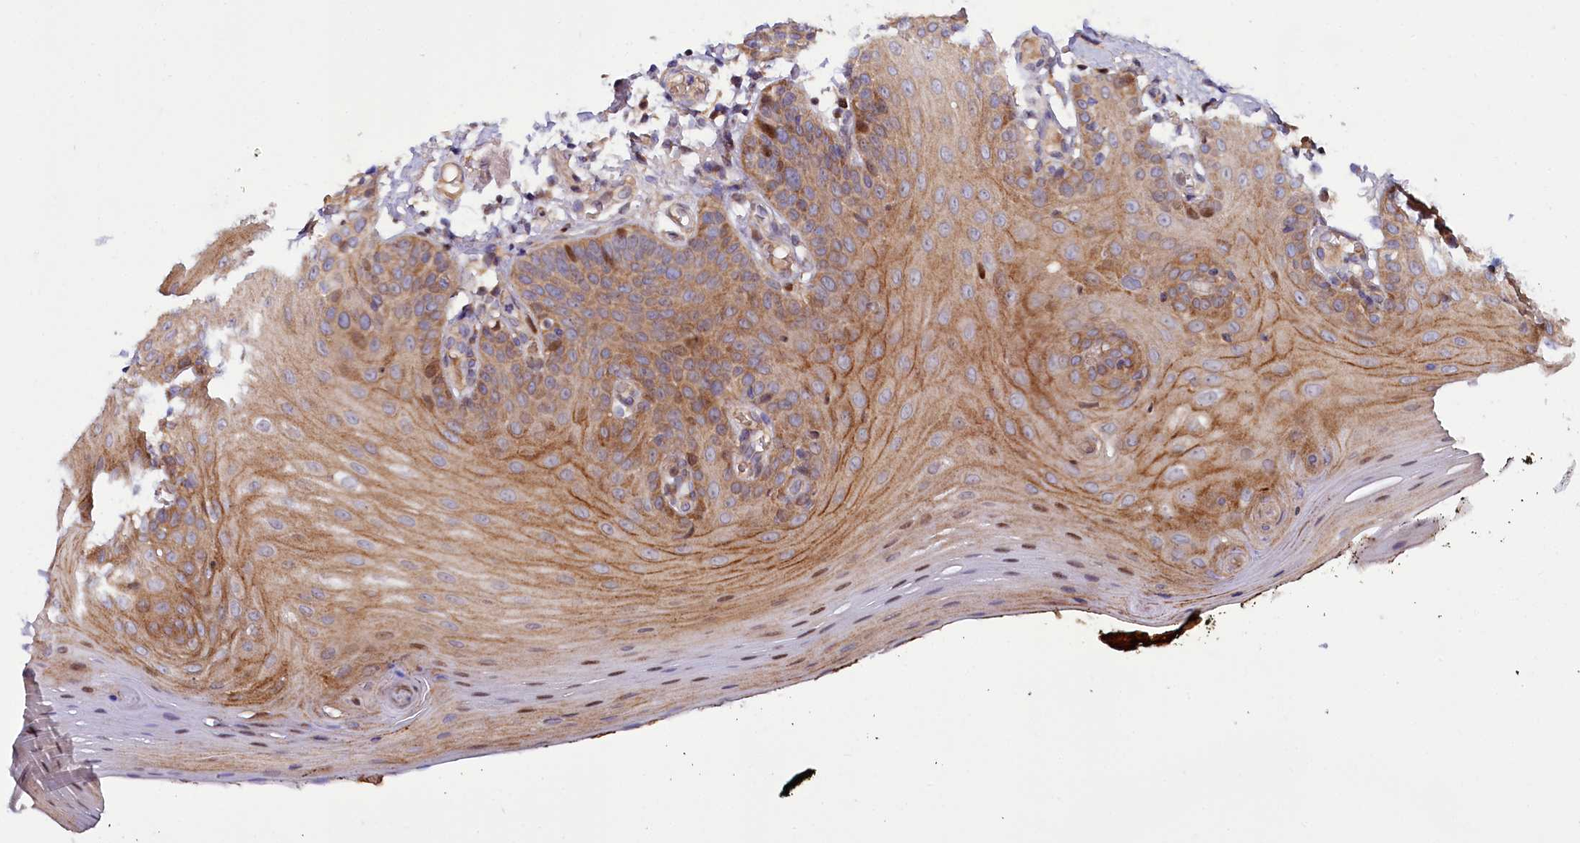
{"staining": {"intensity": "moderate", "quantity": "25%-75%", "location": "cytoplasmic/membranous,nuclear"}, "tissue": "oral mucosa", "cell_type": "Squamous epithelial cells", "image_type": "normal", "snomed": [{"axis": "morphology", "description": "Normal tissue, NOS"}, {"axis": "topography", "description": "Oral tissue"}], "caption": "Immunohistochemistry staining of unremarkable oral mucosa, which displays medium levels of moderate cytoplasmic/membranous,nuclear staining in approximately 25%-75% of squamous epithelial cells indicating moderate cytoplasmic/membranous,nuclear protein staining. The staining was performed using DAB (3,3'-diaminobenzidine) (brown) for protein detection and nuclei were counterstained in hematoxylin (blue).", "gene": "PDZRN3", "patient": {"sex": "male", "age": 74}}